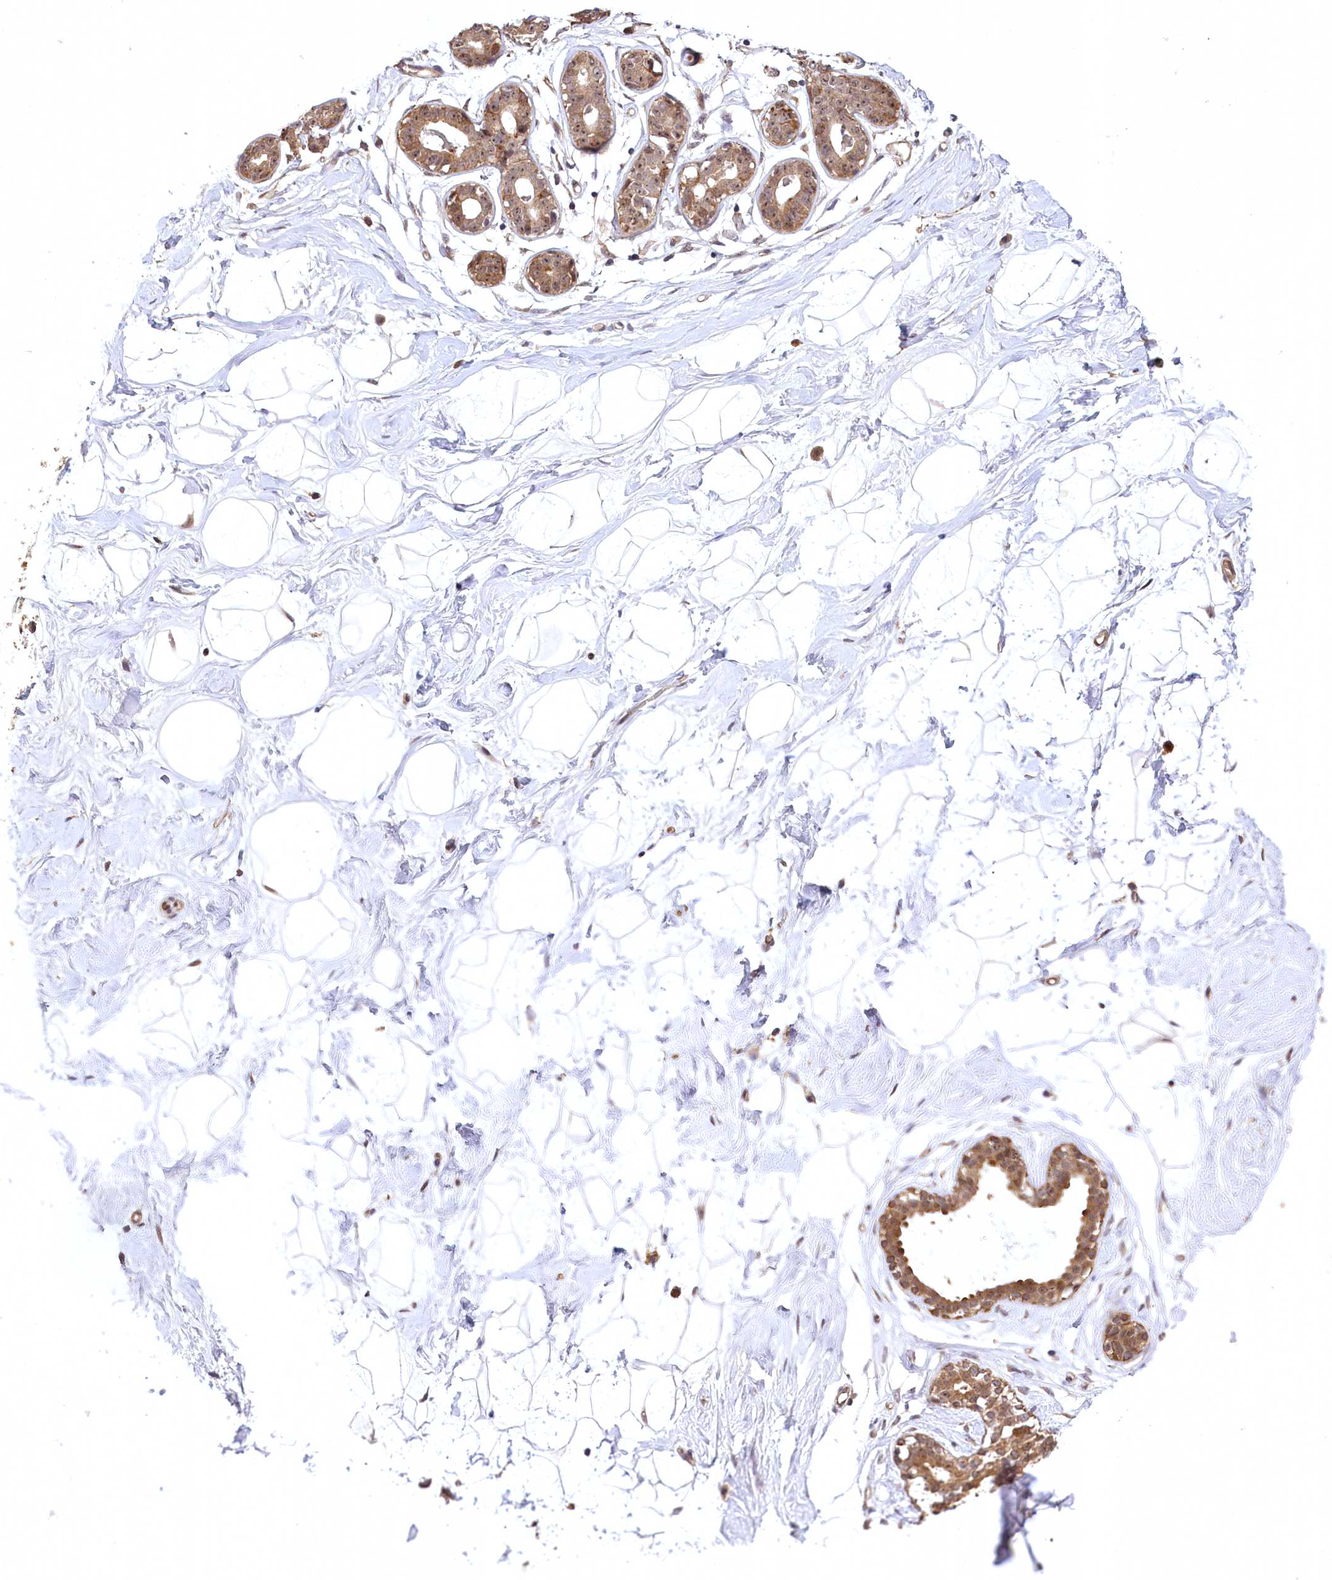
{"staining": {"intensity": "weak", "quantity": "25%-75%", "location": "cytoplasmic/membranous"}, "tissue": "breast", "cell_type": "Adipocytes", "image_type": "normal", "snomed": [{"axis": "morphology", "description": "Normal tissue, NOS"}, {"axis": "morphology", "description": "Adenoma, NOS"}, {"axis": "topography", "description": "Breast"}], "caption": "Protein expression analysis of unremarkable breast demonstrates weak cytoplasmic/membranous positivity in approximately 25%-75% of adipocytes.", "gene": "SERGEF", "patient": {"sex": "female", "age": 23}}